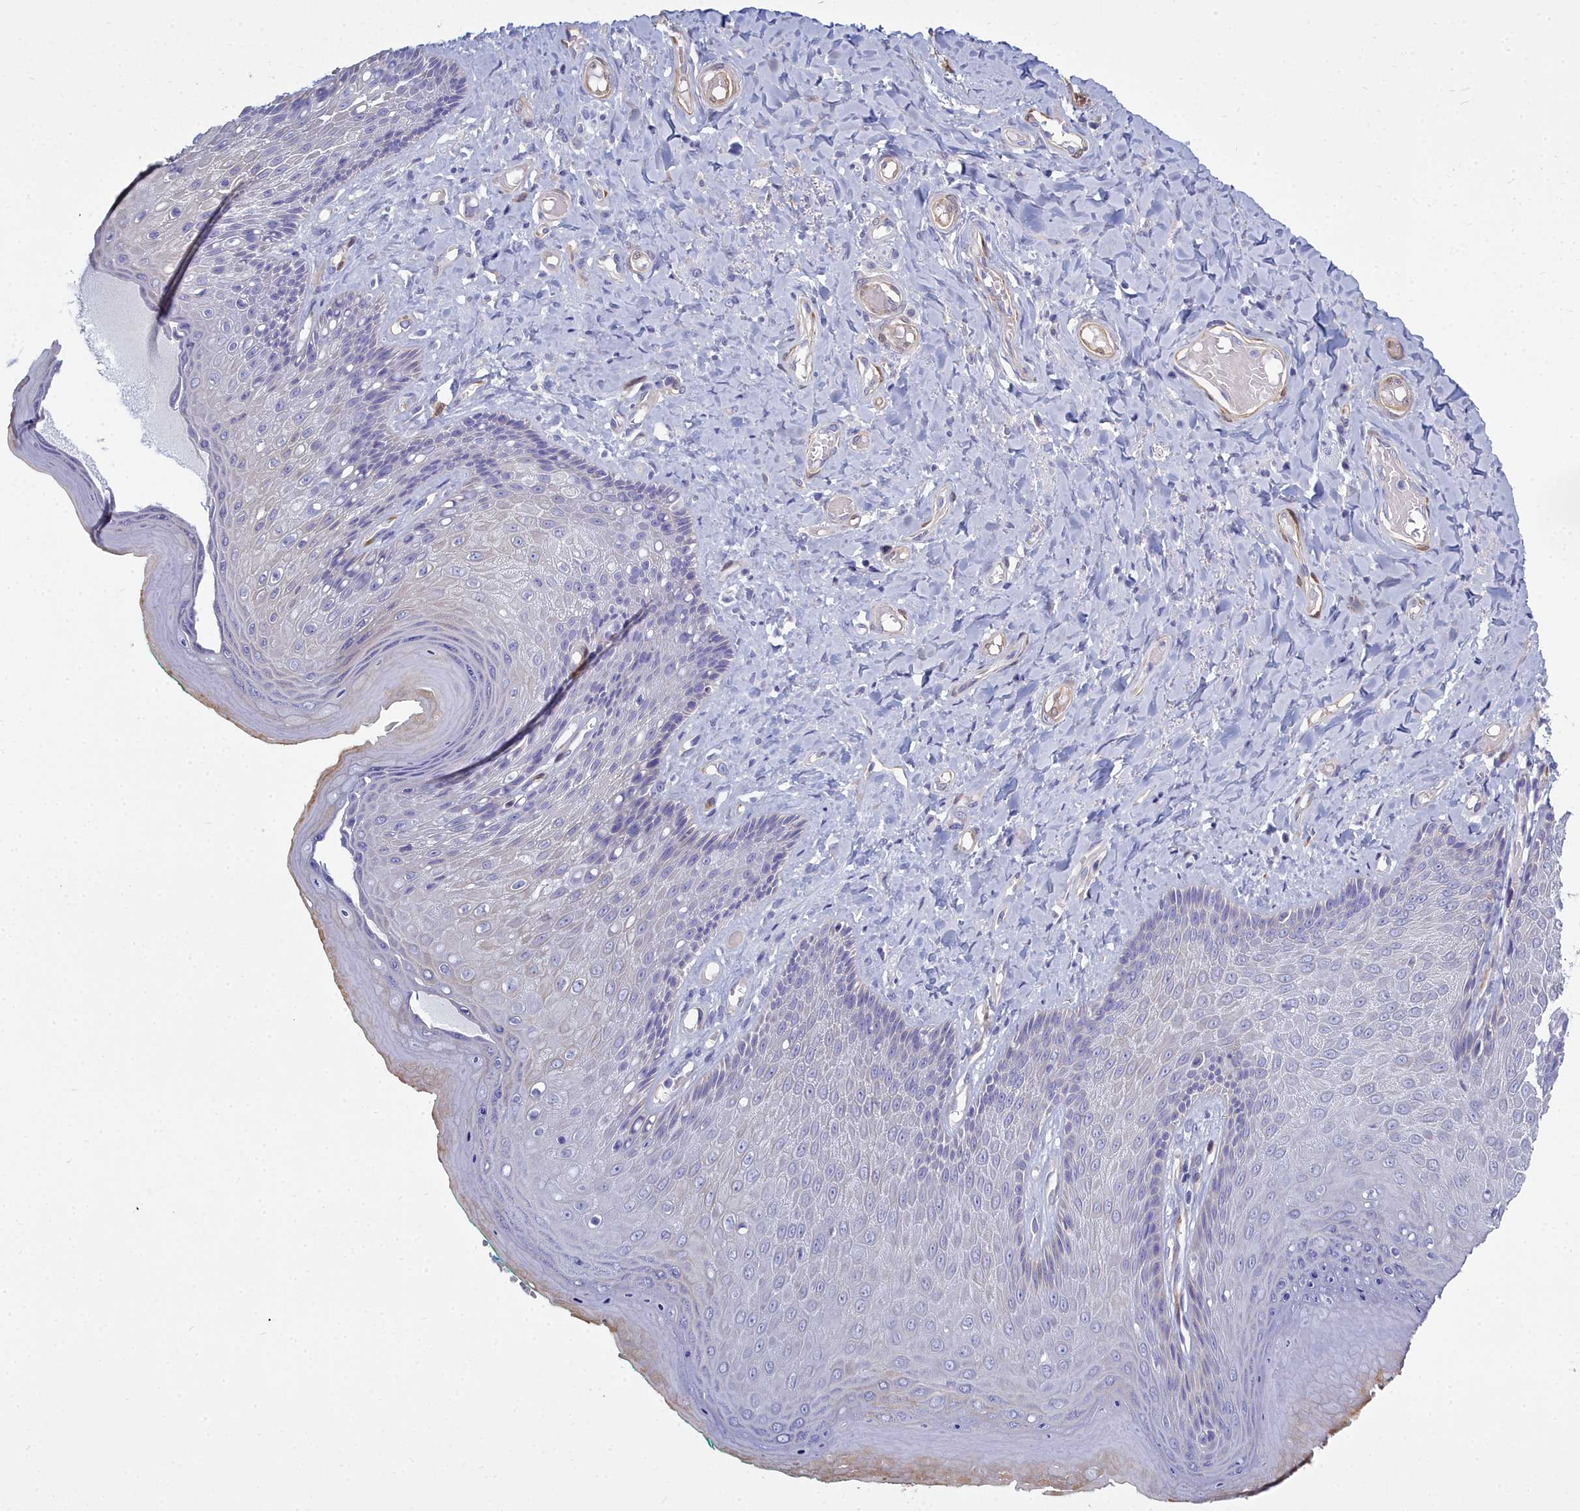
{"staining": {"intensity": "negative", "quantity": "none", "location": "none"}, "tissue": "skin", "cell_type": "Epidermal cells", "image_type": "normal", "snomed": [{"axis": "morphology", "description": "Normal tissue, NOS"}, {"axis": "topography", "description": "Anal"}], "caption": "An immunohistochemistry histopathology image of unremarkable skin is shown. There is no staining in epidermal cells of skin. Brightfield microscopy of immunohistochemistry stained with DAB (3,3'-diaminobenzidine) (brown) and hematoxylin (blue), captured at high magnification.", "gene": "PPP1R14A", "patient": {"sex": "male", "age": 78}}